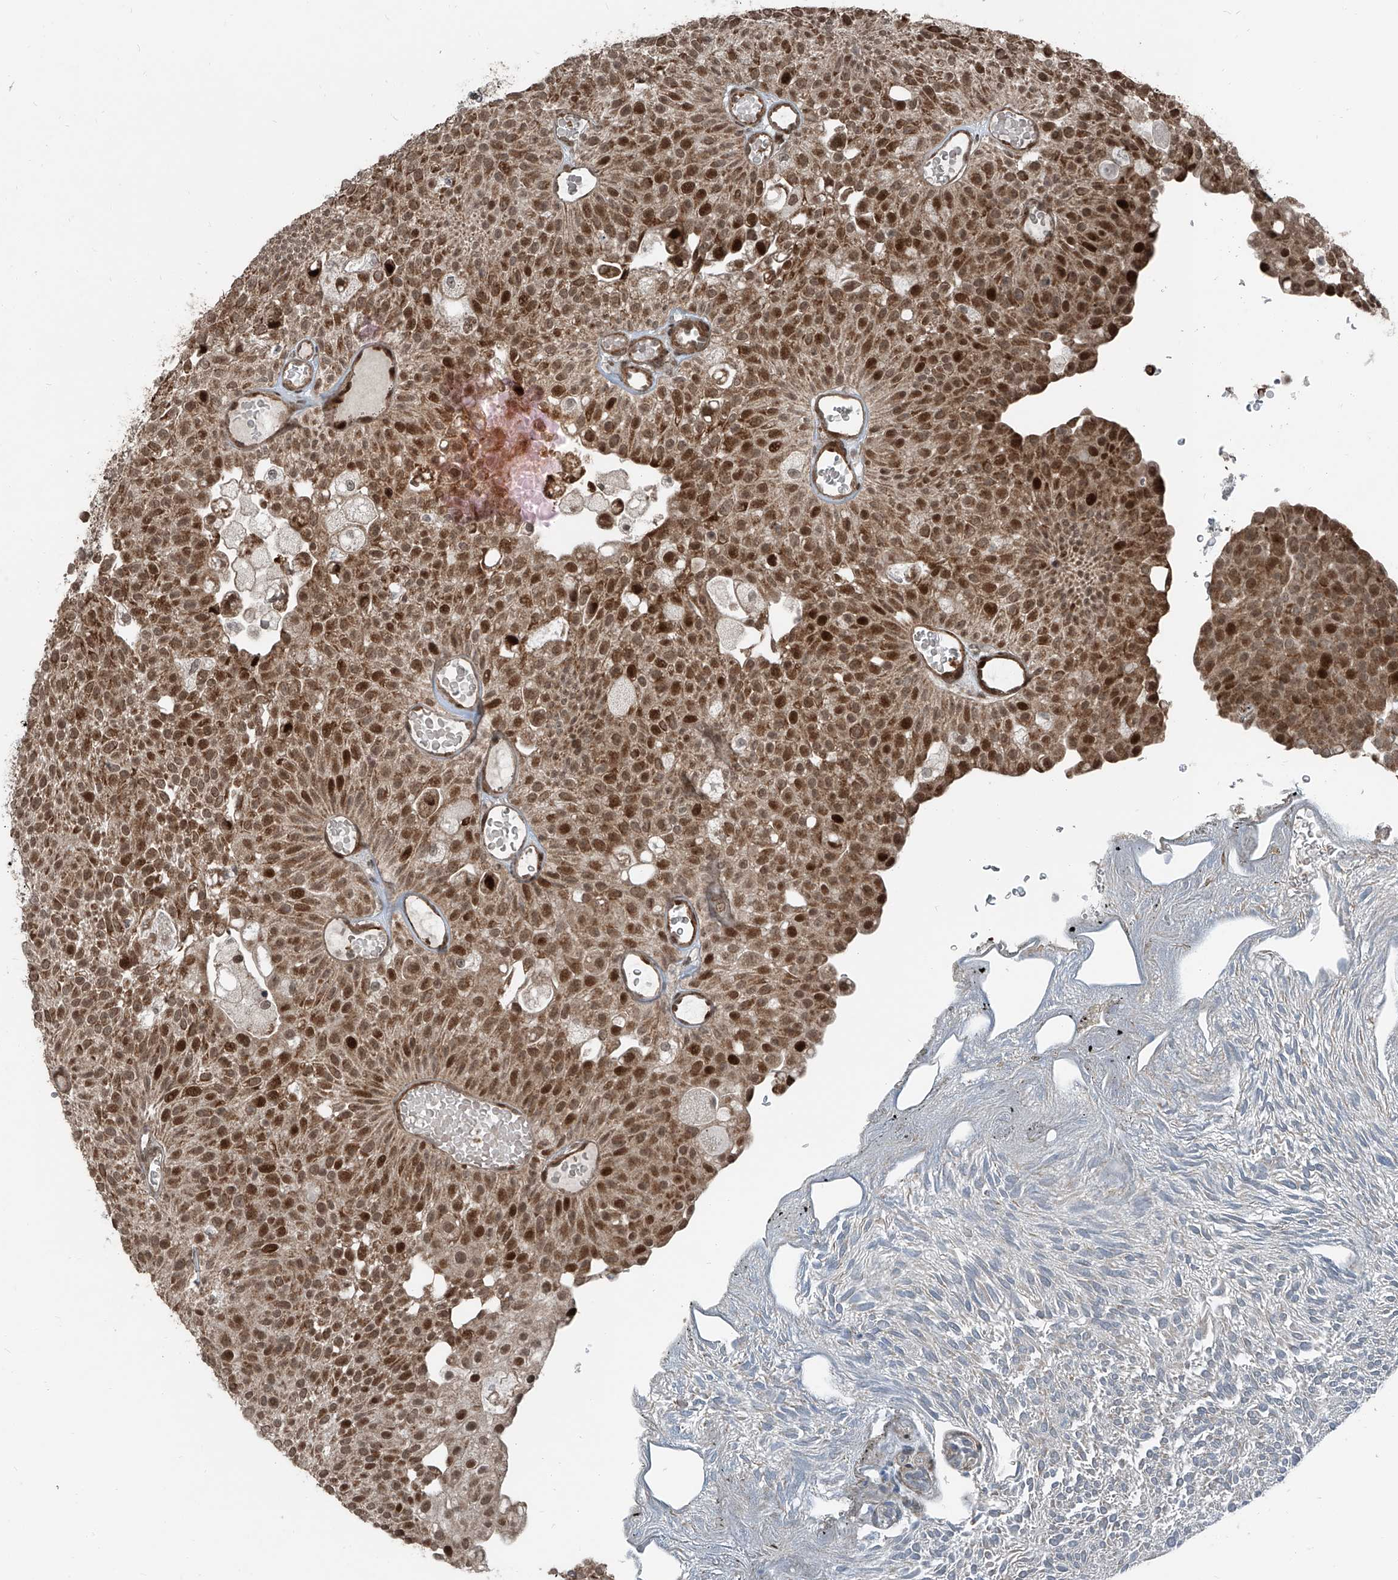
{"staining": {"intensity": "moderate", "quantity": ">75%", "location": "cytoplasmic/membranous,nuclear"}, "tissue": "urothelial cancer", "cell_type": "Tumor cells", "image_type": "cancer", "snomed": [{"axis": "morphology", "description": "Urothelial carcinoma, Low grade"}, {"axis": "topography", "description": "Urinary bladder"}], "caption": "The immunohistochemical stain highlights moderate cytoplasmic/membranous and nuclear expression in tumor cells of urothelial cancer tissue.", "gene": "ZNF570", "patient": {"sex": "male", "age": 78}}